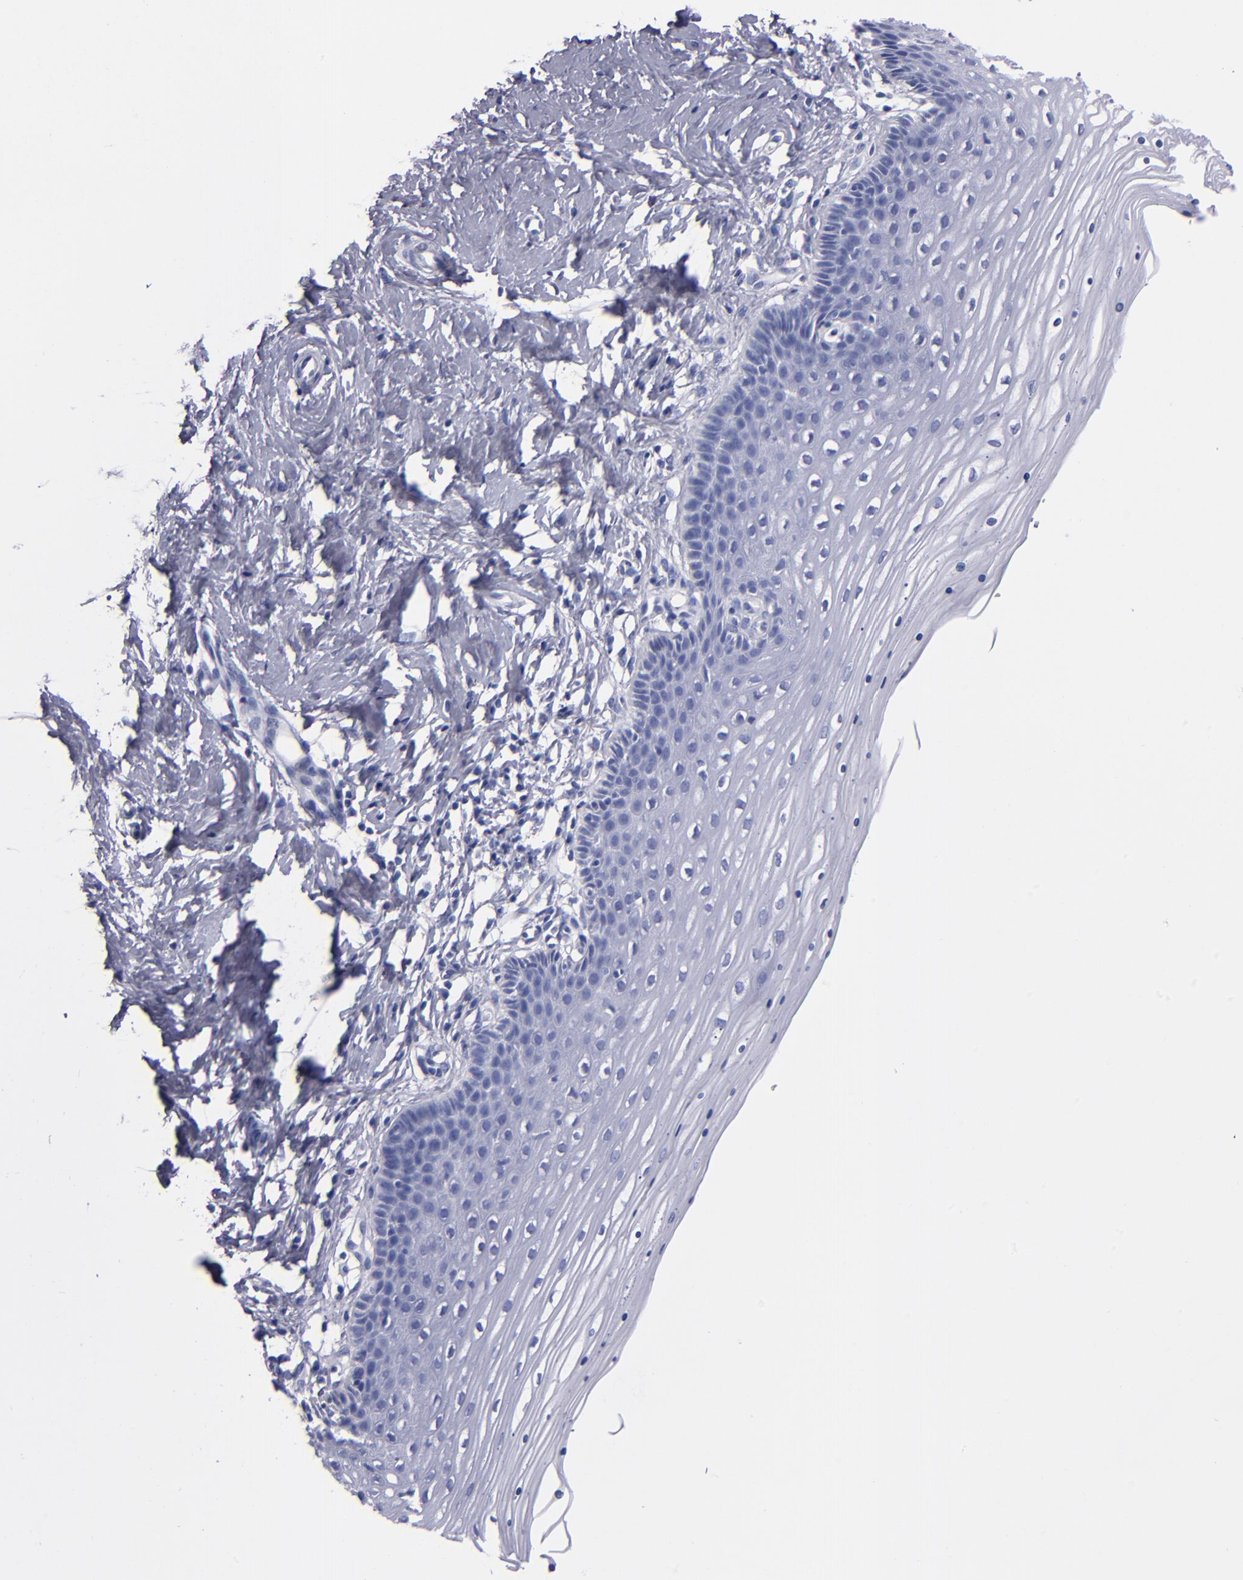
{"staining": {"intensity": "weak", "quantity": "<25%", "location": "nuclear"}, "tissue": "cervix", "cell_type": "Glandular cells", "image_type": "normal", "snomed": [{"axis": "morphology", "description": "Normal tissue, NOS"}, {"axis": "topography", "description": "Cervix"}], "caption": "This is an IHC histopathology image of benign cervix. There is no staining in glandular cells.", "gene": "HNF1B", "patient": {"sex": "female", "age": 39}}